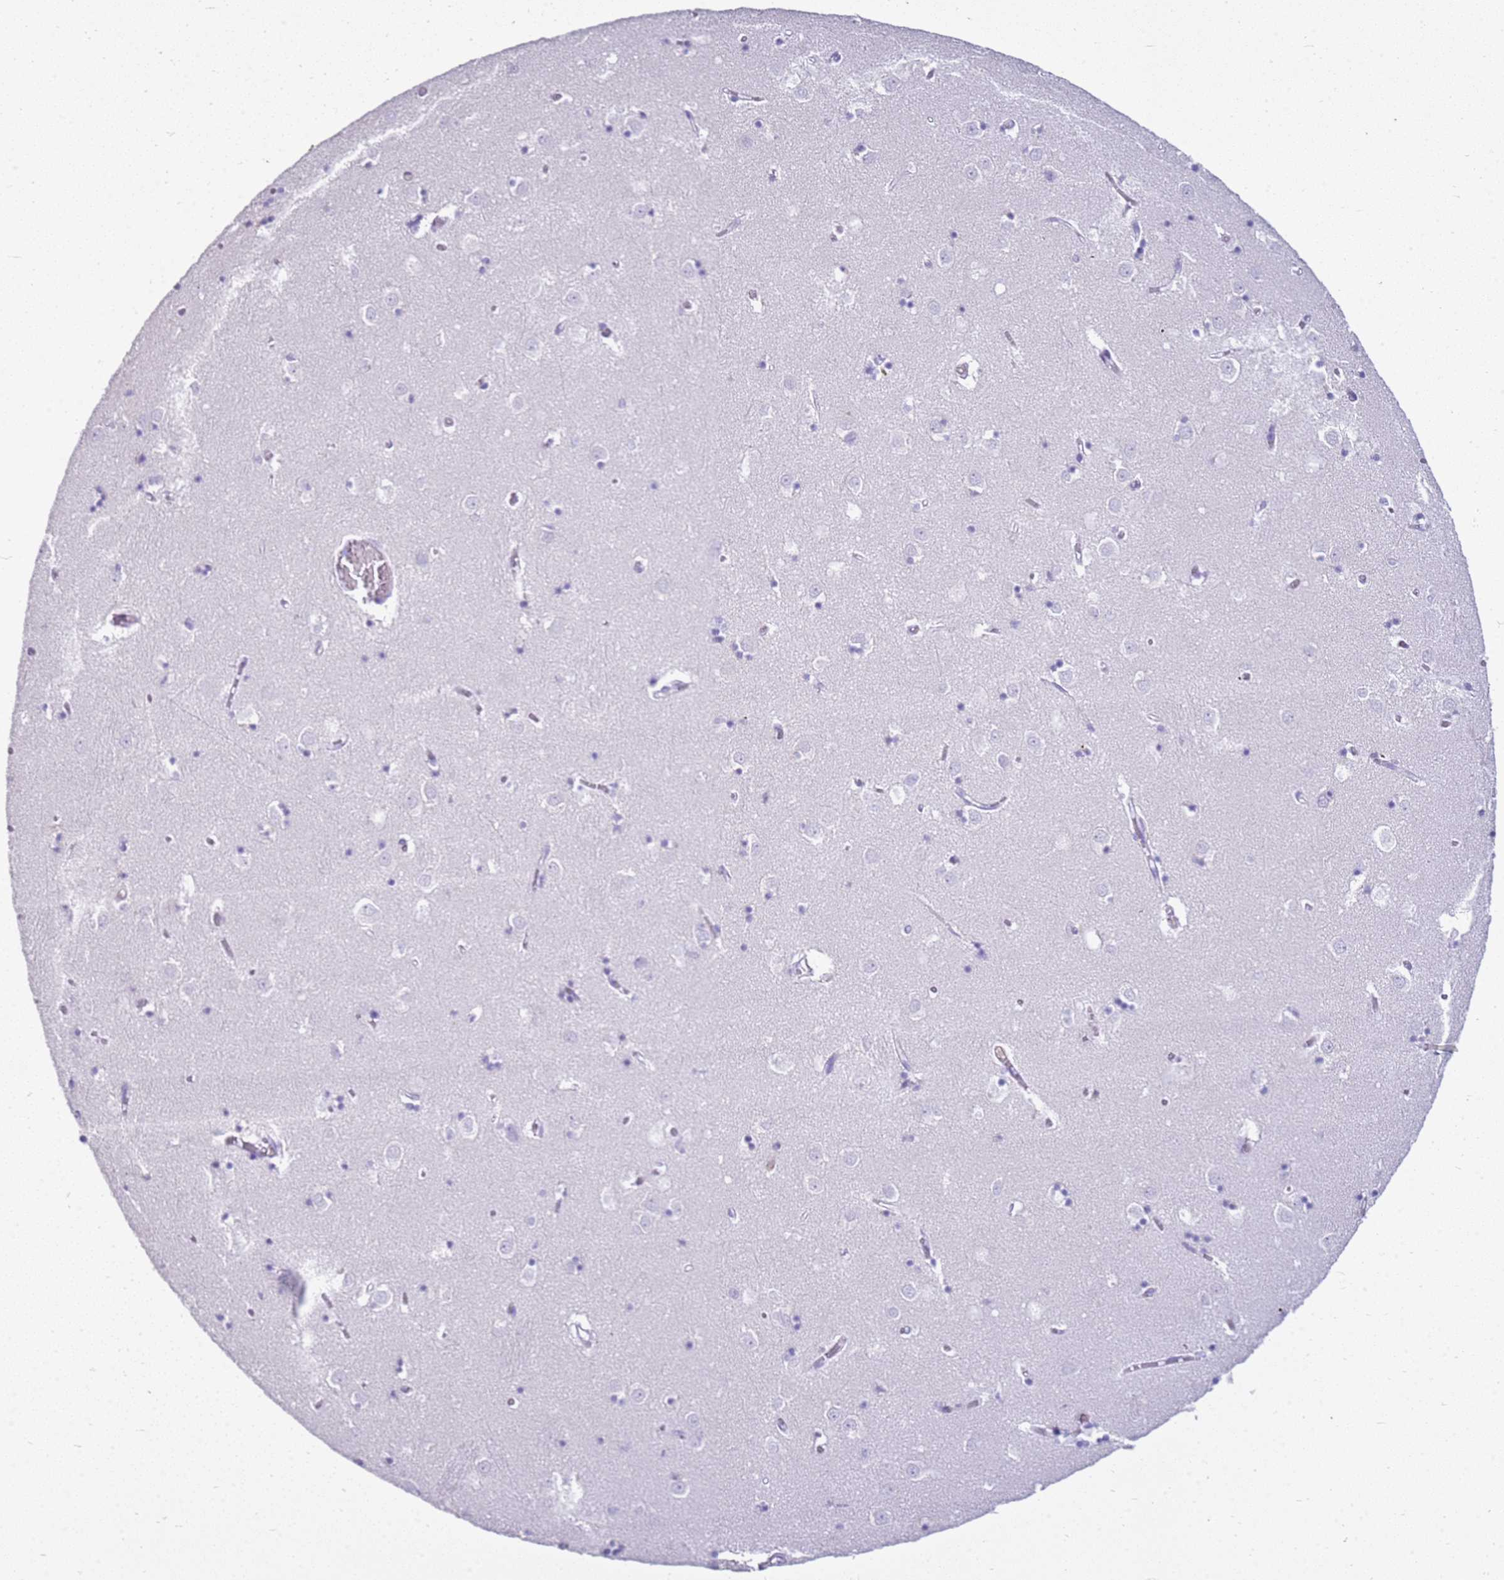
{"staining": {"intensity": "negative", "quantity": "none", "location": "none"}, "tissue": "caudate", "cell_type": "Glial cells", "image_type": "normal", "snomed": [{"axis": "morphology", "description": "Normal tissue, NOS"}, {"axis": "topography", "description": "Lateral ventricle wall"}], "caption": "Immunohistochemistry of normal caudate demonstrates no positivity in glial cells.", "gene": "CSTA", "patient": {"sex": "male", "age": 70}}